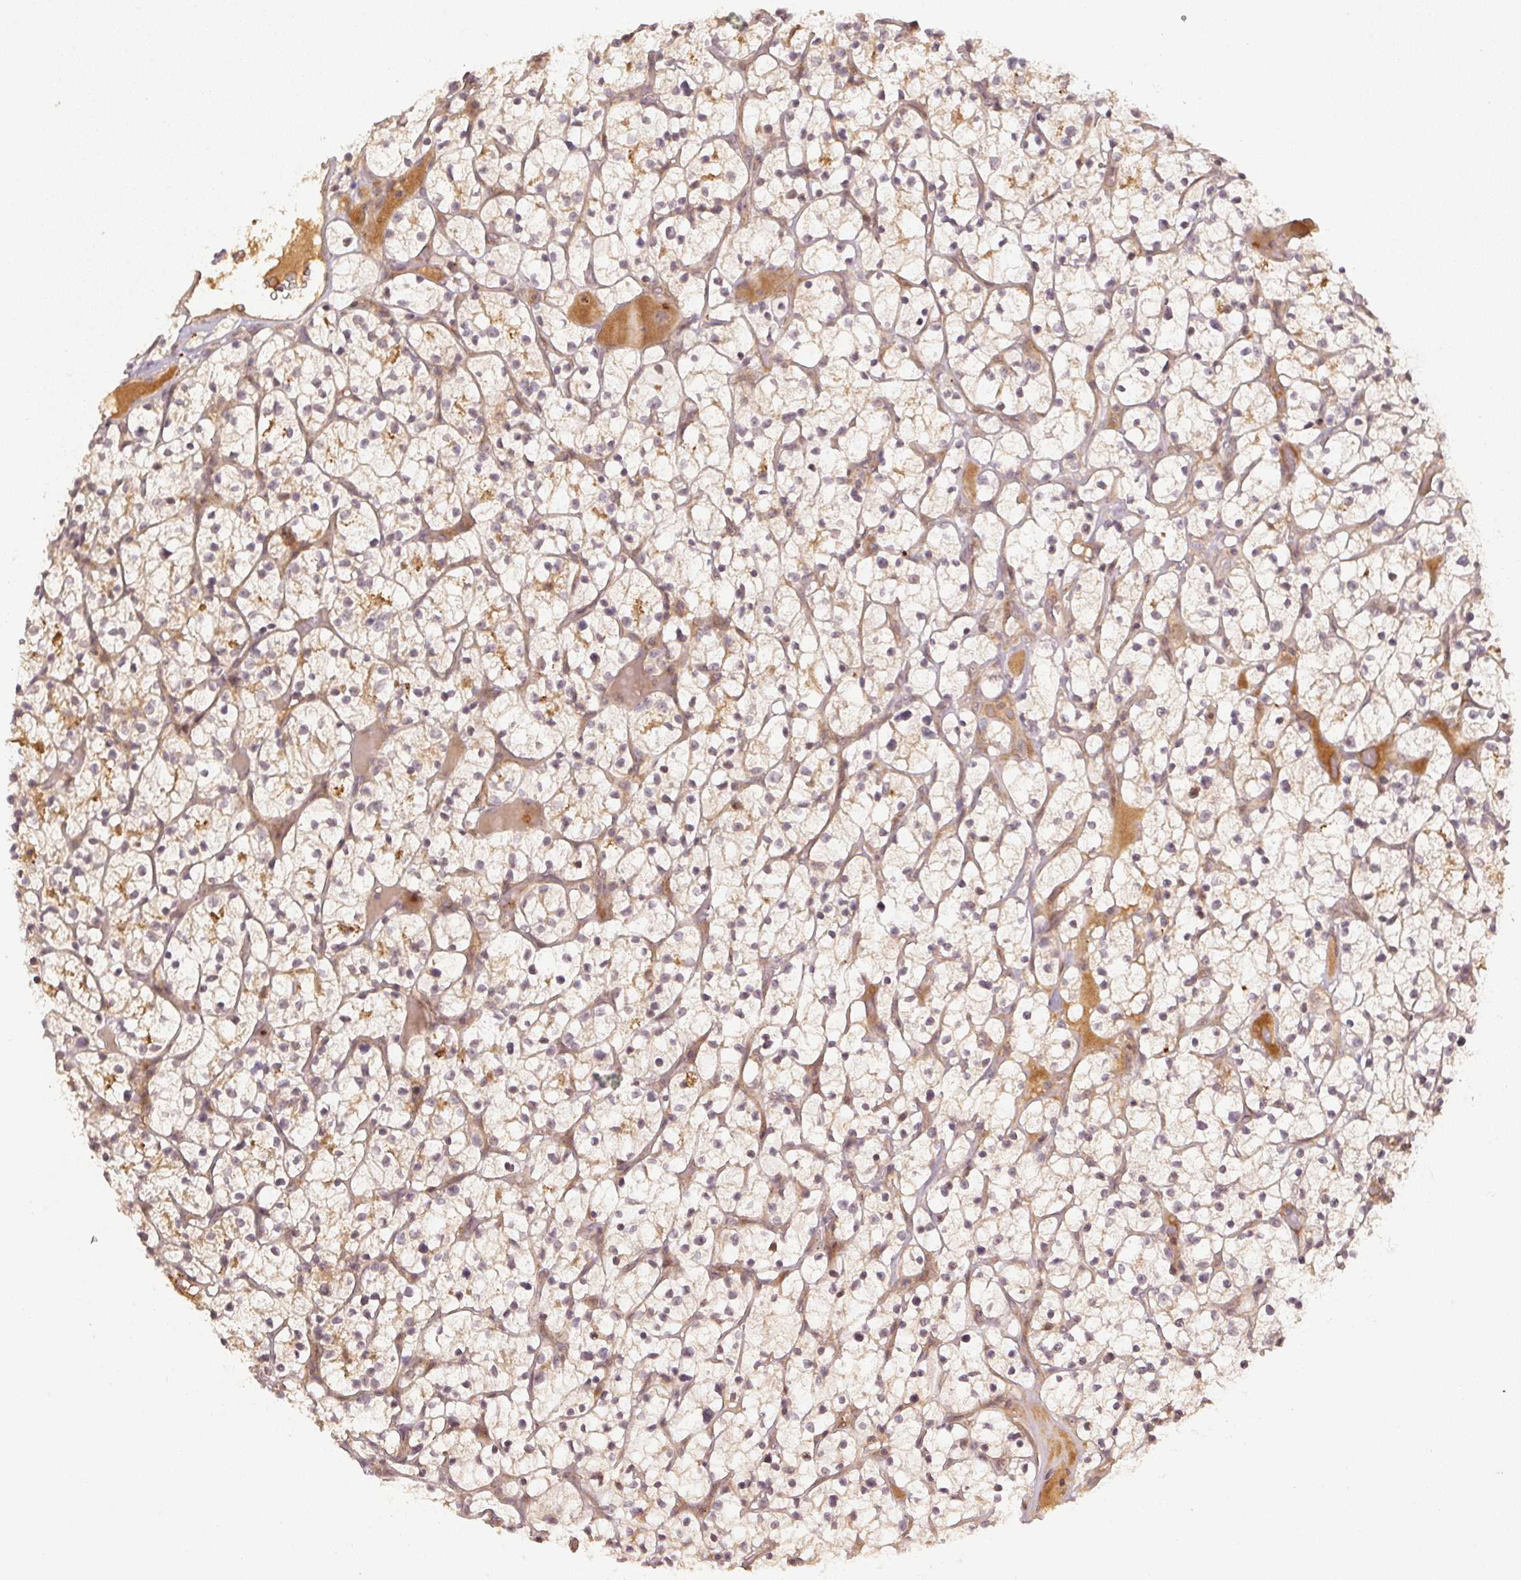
{"staining": {"intensity": "negative", "quantity": "none", "location": "none"}, "tissue": "renal cancer", "cell_type": "Tumor cells", "image_type": "cancer", "snomed": [{"axis": "morphology", "description": "Adenocarcinoma, NOS"}, {"axis": "topography", "description": "Kidney"}], "caption": "Human renal cancer (adenocarcinoma) stained for a protein using IHC reveals no positivity in tumor cells.", "gene": "SERPINE1", "patient": {"sex": "female", "age": 64}}